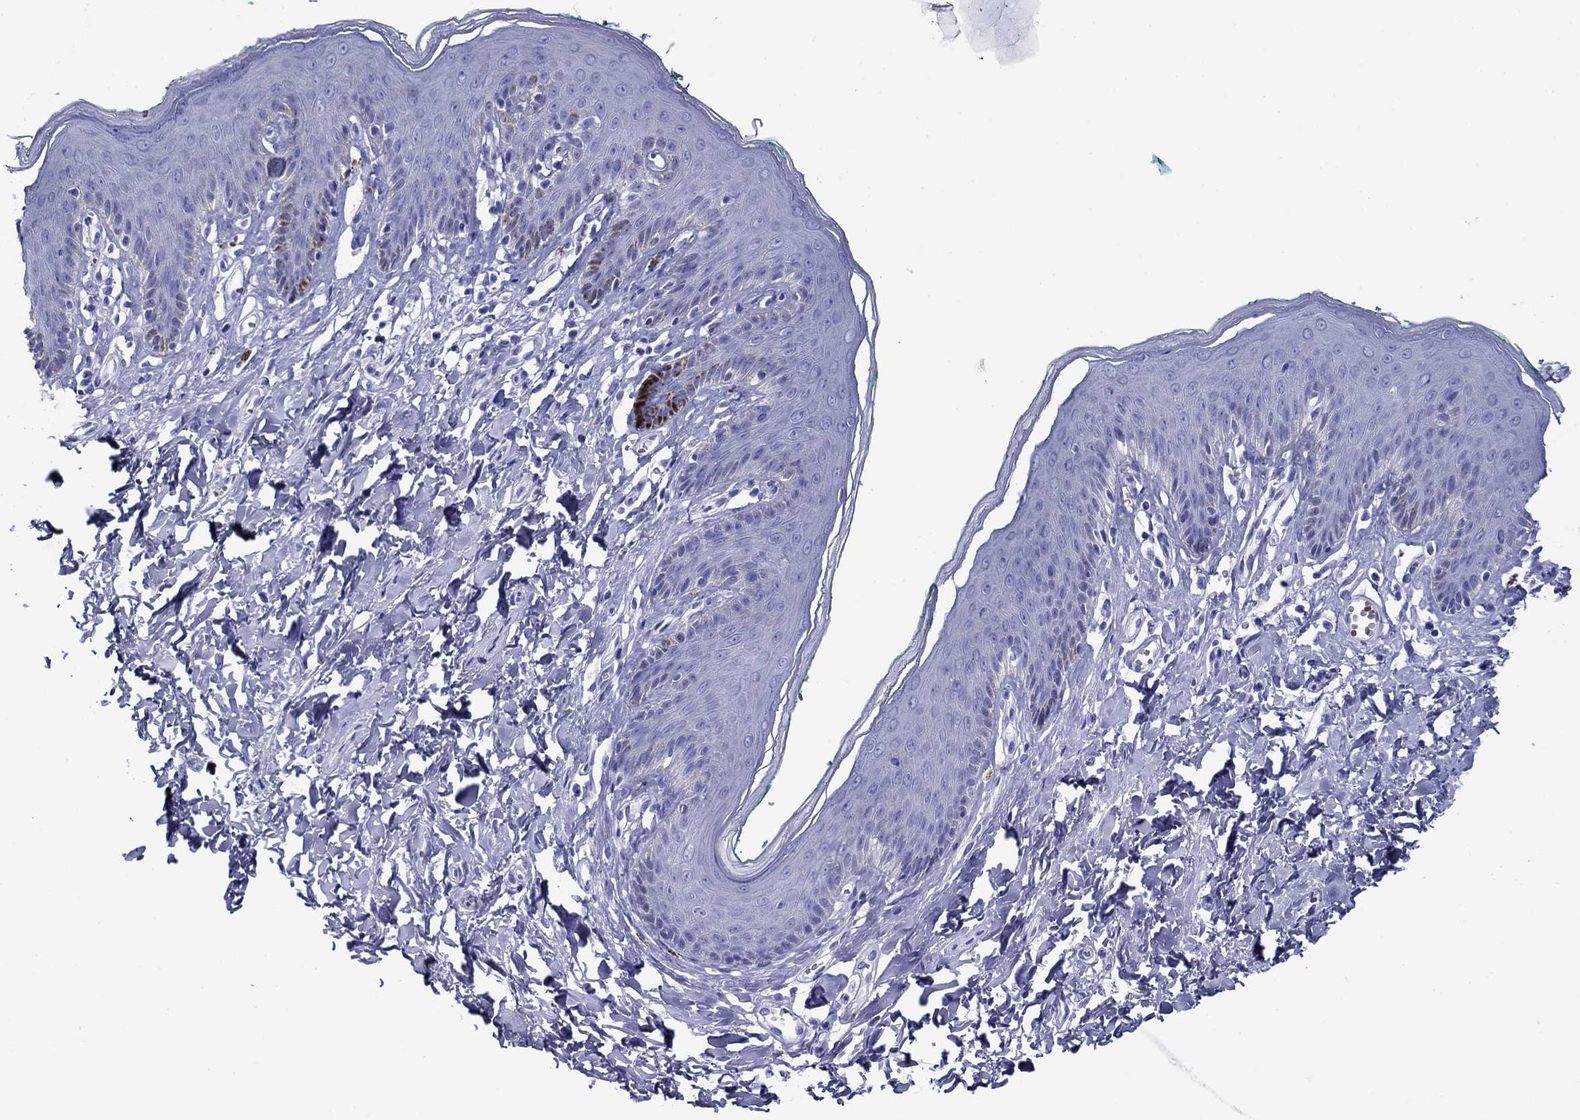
{"staining": {"intensity": "negative", "quantity": "none", "location": "none"}, "tissue": "skin", "cell_type": "Epidermal cells", "image_type": "normal", "snomed": [{"axis": "morphology", "description": "Normal tissue, NOS"}, {"axis": "topography", "description": "Vulva"}], "caption": "This is an IHC image of benign skin. There is no staining in epidermal cells.", "gene": "ROM1", "patient": {"sex": "female", "age": 66}}